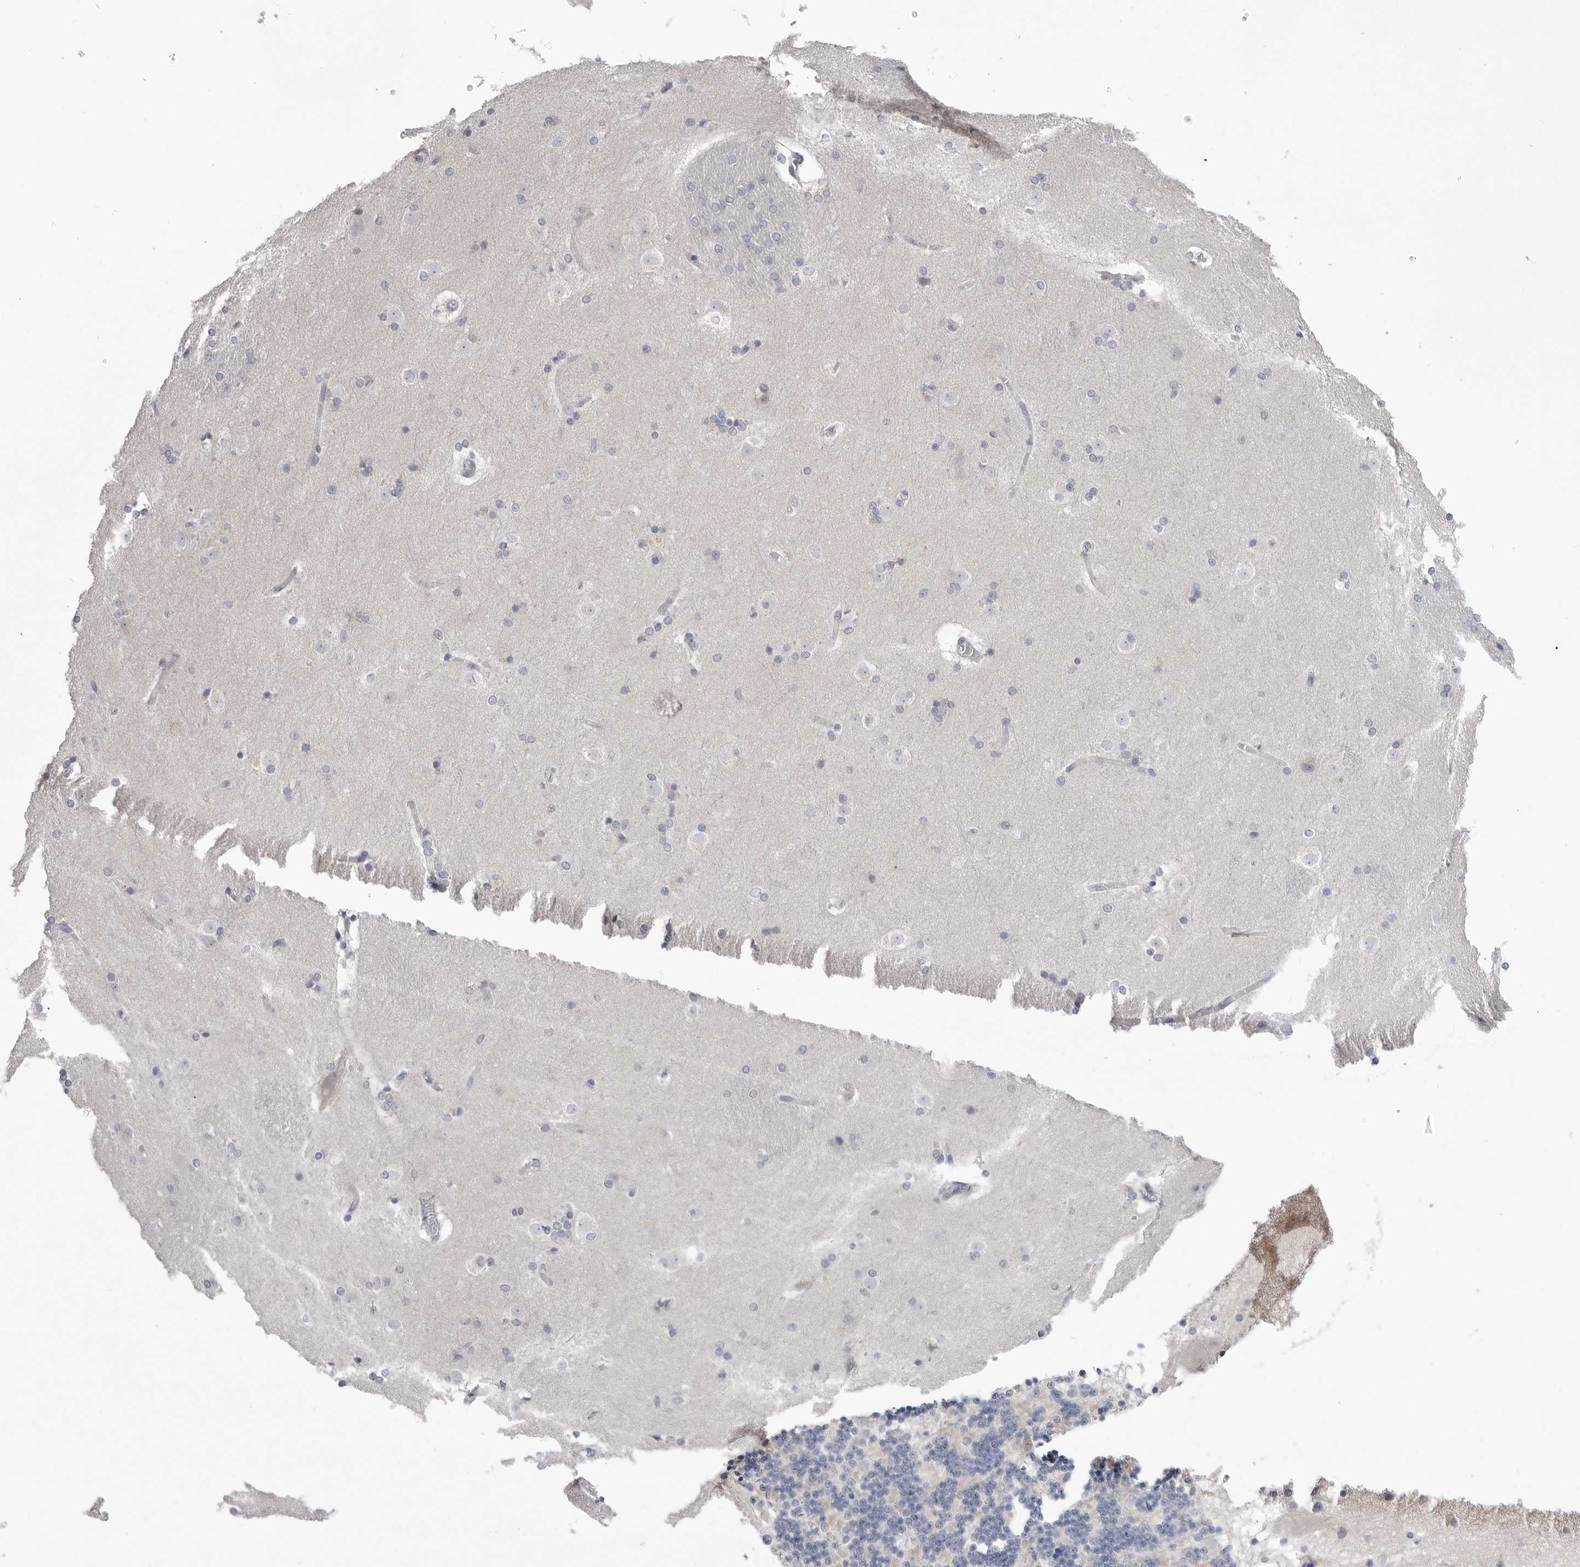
{"staining": {"intensity": "moderate", "quantity": "<25%", "location": "cytoplasmic/membranous"}, "tissue": "cerebellum", "cell_type": "Cells in granular layer", "image_type": "normal", "snomed": [{"axis": "morphology", "description": "Normal tissue, NOS"}, {"axis": "topography", "description": "Cerebellum"}], "caption": "Immunohistochemistry (IHC) (DAB (3,3'-diaminobenzidine)) staining of unremarkable human cerebellum exhibits moderate cytoplasmic/membranous protein positivity in about <25% of cells in granular layer.", "gene": "TUFM", "patient": {"sex": "female", "age": 54}}